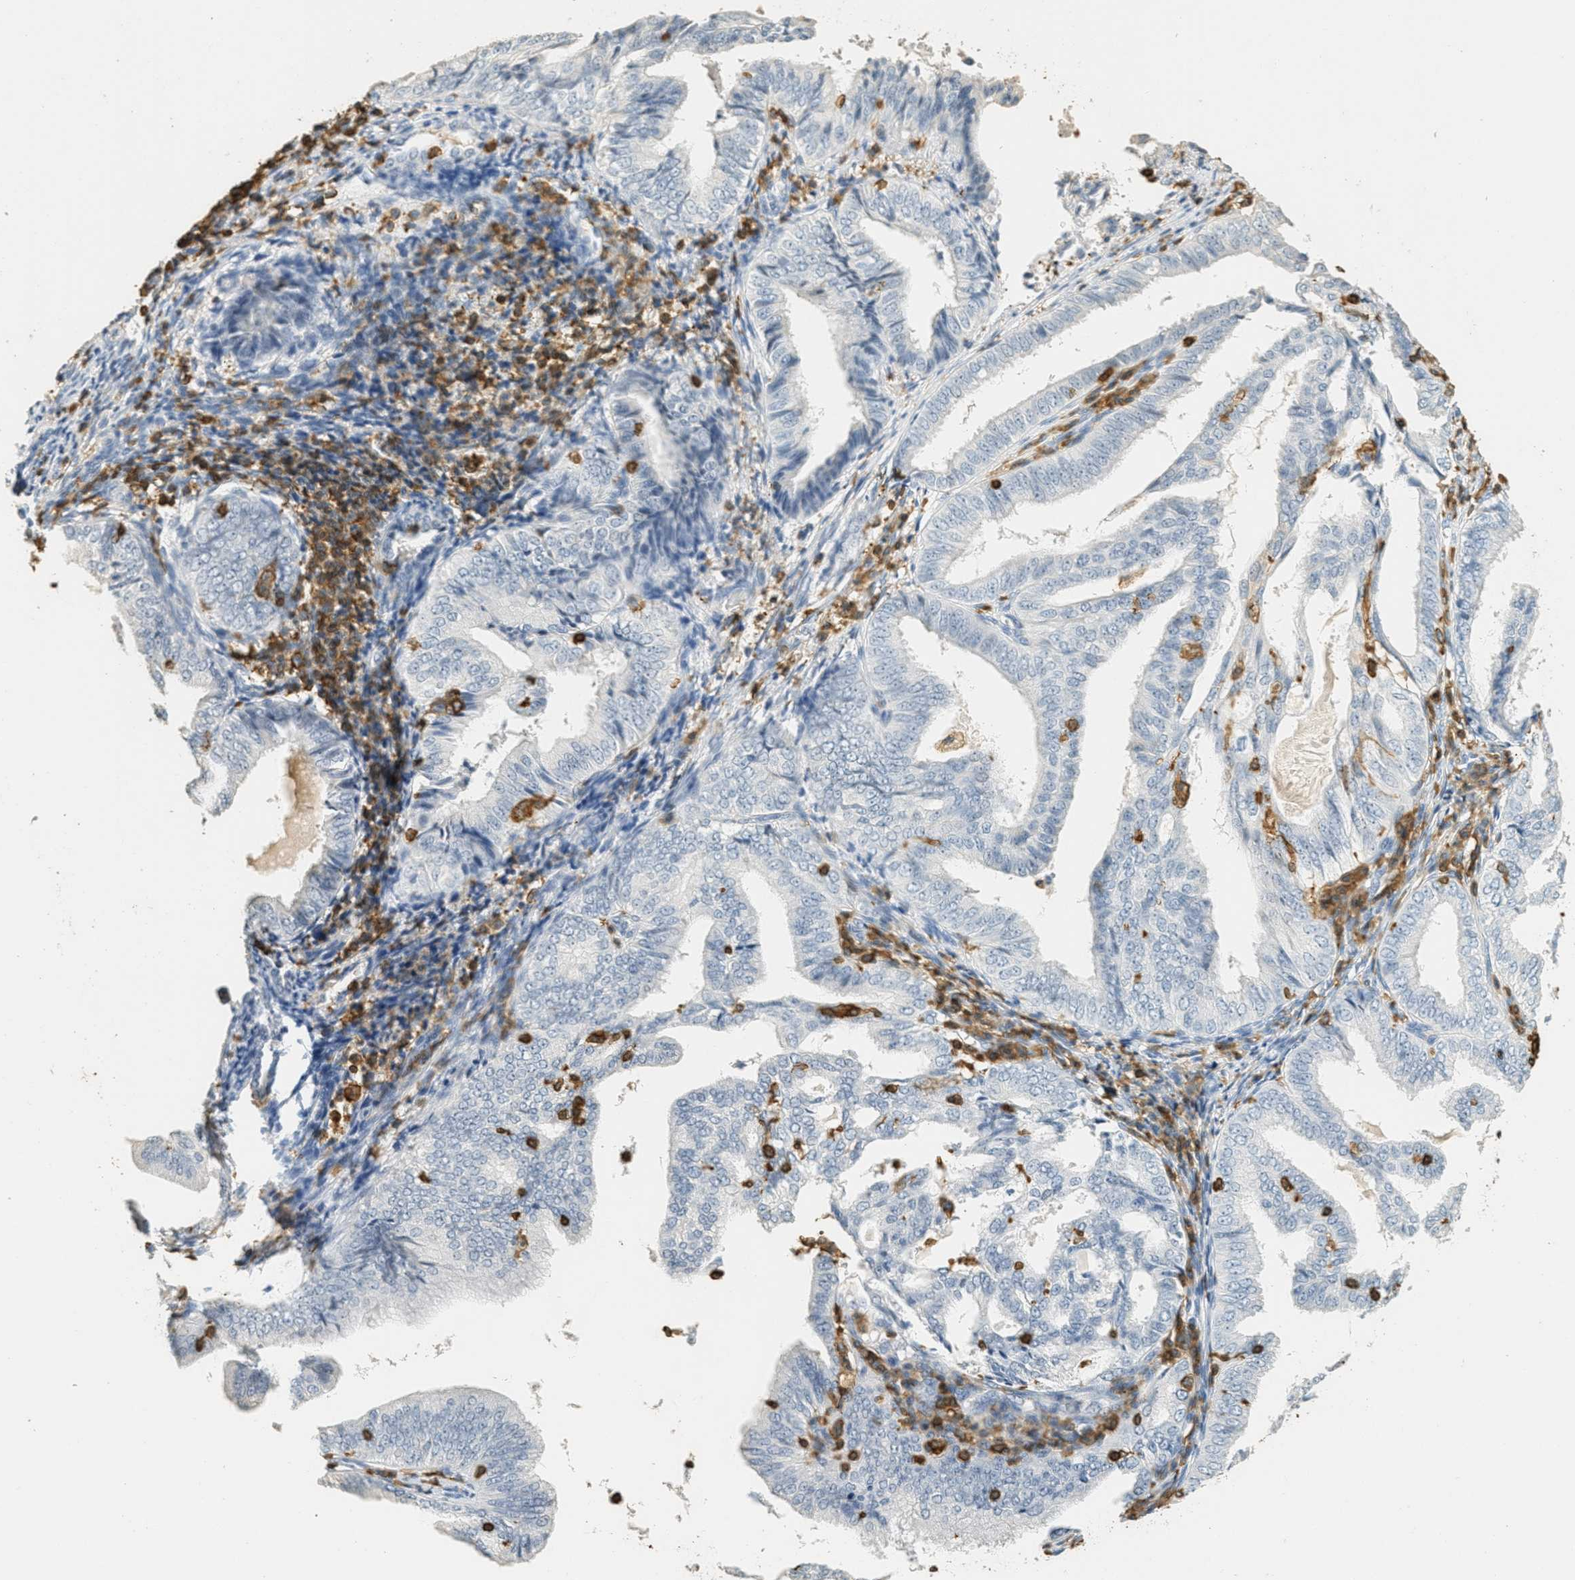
{"staining": {"intensity": "negative", "quantity": "none", "location": "none"}, "tissue": "endometrial cancer", "cell_type": "Tumor cells", "image_type": "cancer", "snomed": [{"axis": "morphology", "description": "Adenocarcinoma, NOS"}, {"axis": "topography", "description": "Endometrium"}], "caption": "IHC histopathology image of human endometrial adenocarcinoma stained for a protein (brown), which demonstrates no expression in tumor cells.", "gene": "LSP1", "patient": {"sex": "female", "age": 58}}